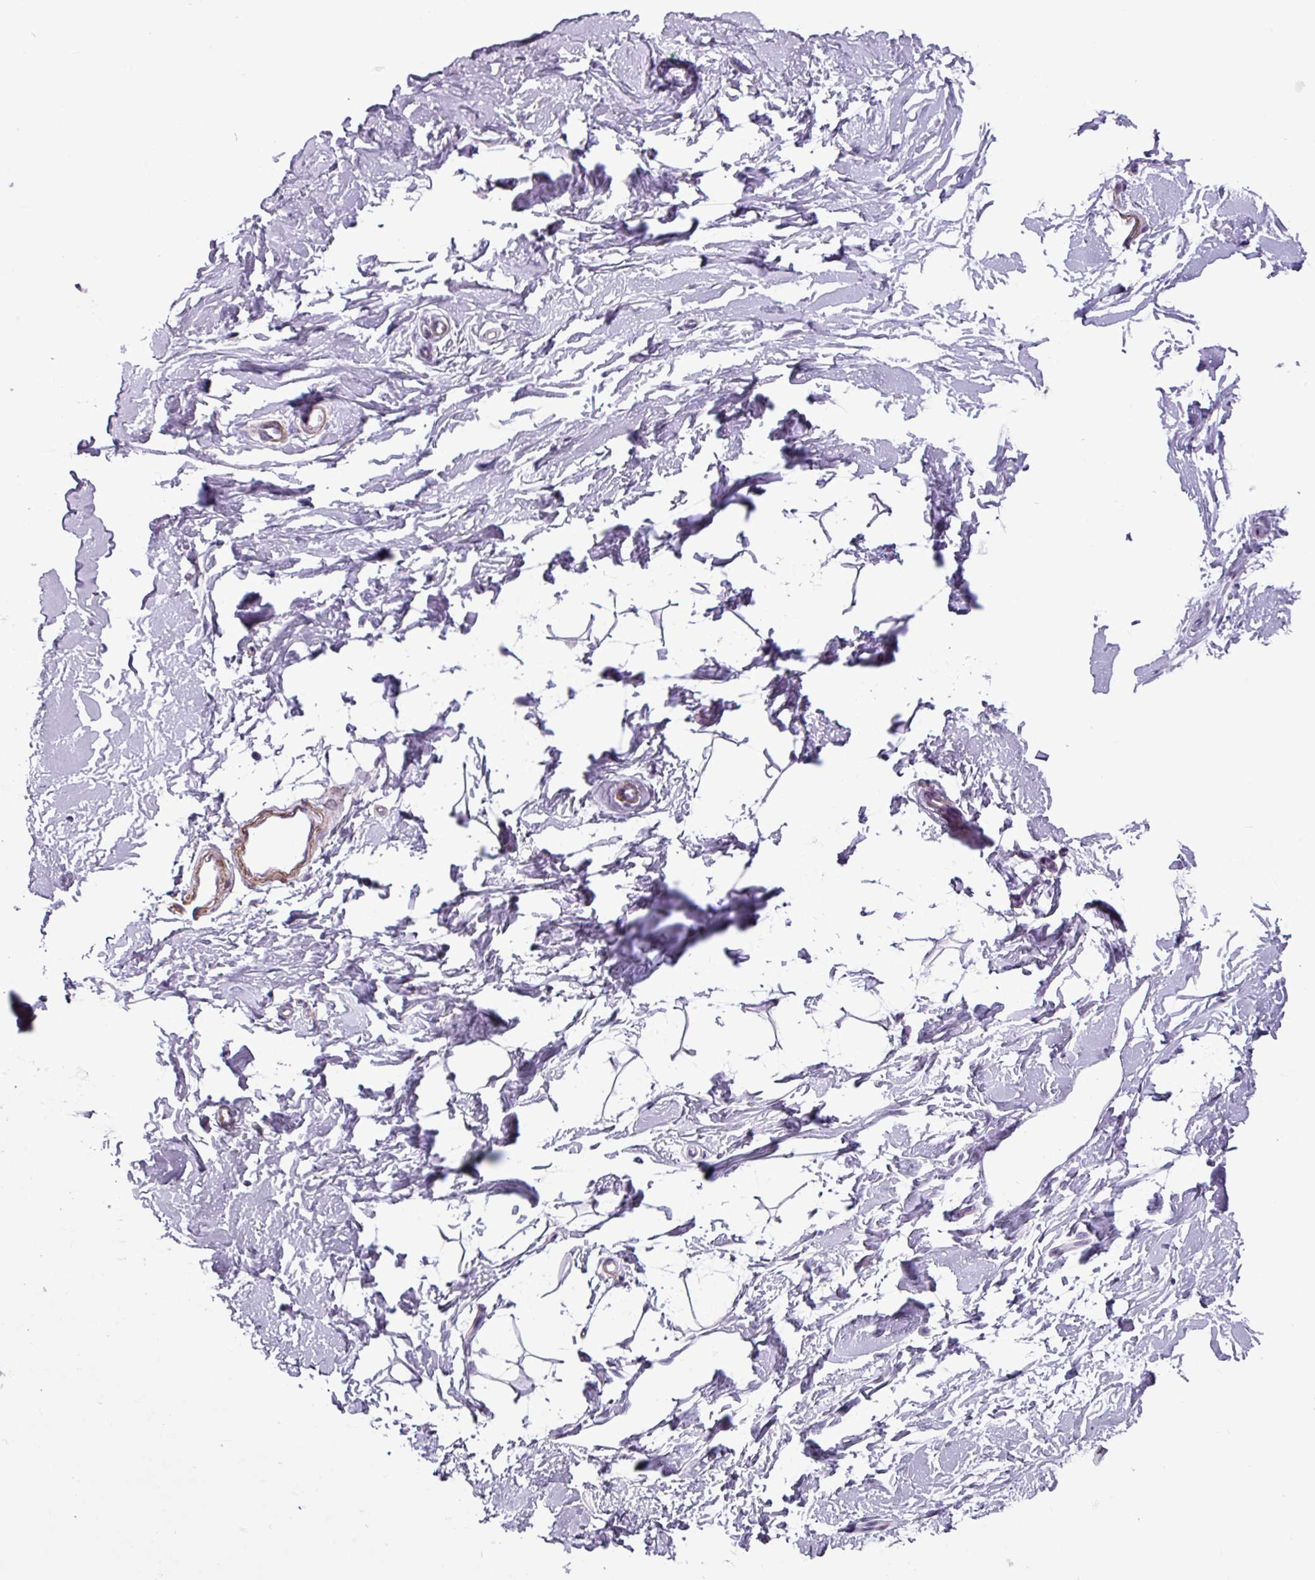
{"staining": {"intensity": "negative", "quantity": "none", "location": "none"}, "tissue": "breast", "cell_type": "Adipocytes", "image_type": "normal", "snomed": [{"axis": "morphology", "description": "Normal tissue, NOS"}, {"axis": "topography", "description": "Breast"}], "caption": "This photomicrograph is of unremarkable breast stained with immunohistochemistry to label a protein in brown with the nuclei are counter-stained blue. There is no positivity in adipocytes.", "gene": "ATP10A", "patient": {"sex": "female", "age": 23}}